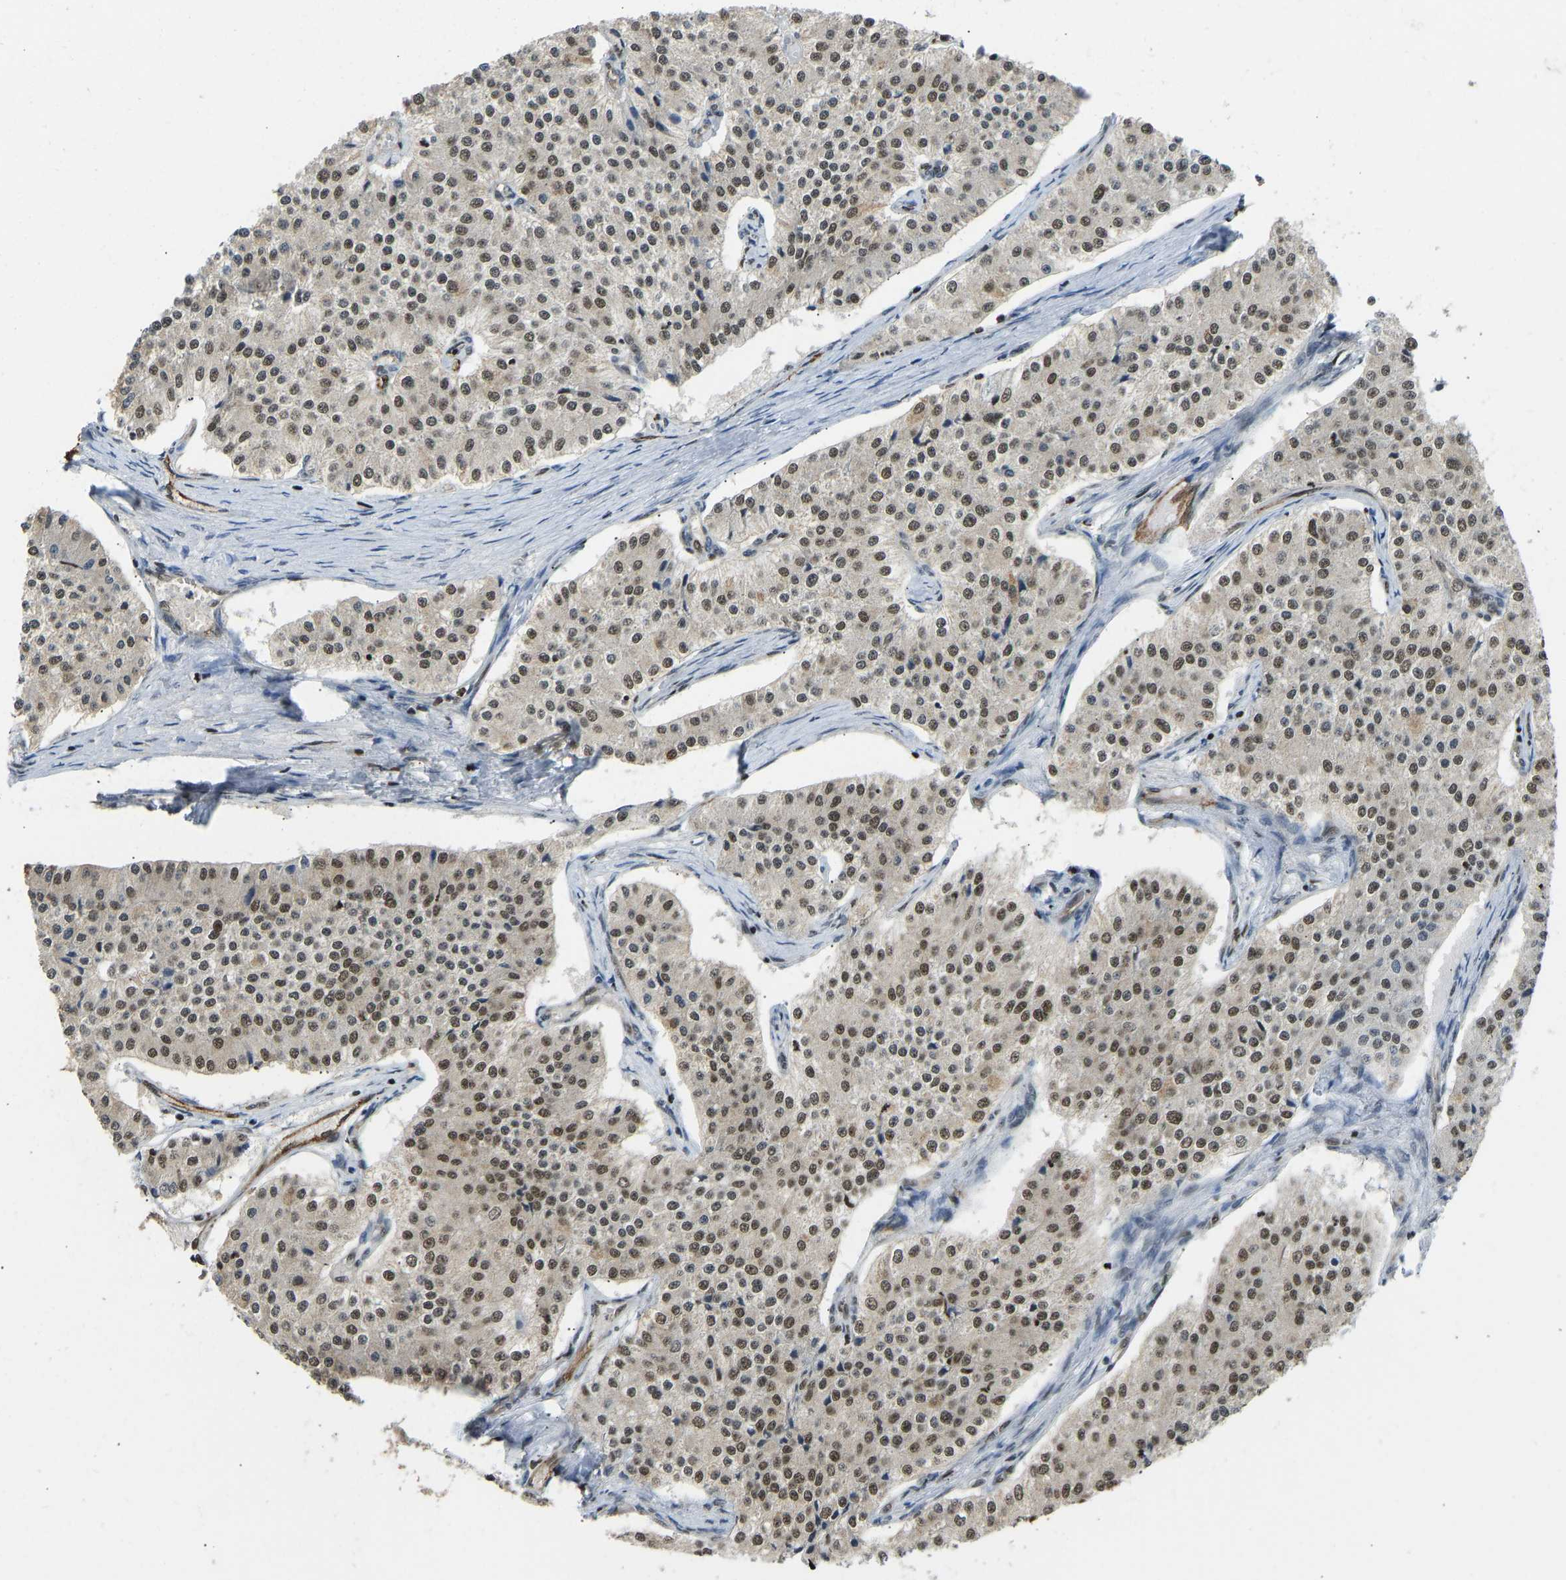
{"staining": {"intensity": "weak", "quantity": "25%-75%", "location": "cytoplasmic/membranous,nuclear"}, "tissue": "carcinoid", "cell_type": "Tumor cells", "image_type": "cancer", "snomed": [{"axis": "morphology", "description": "Carcinoid, malignant, NOS"}, {"axis": "topography", "description": "Colon"}], "caption": "An image of human carcinoid (malignant) stained for a protein demonstrates weak cytoplasmic/membranous and nuclear brown staining in tumor cells. The staining is performed using DAB (3,3'-diaminobenzidine) brown chromogen to label protein expression. The nuclei are counter-stained blue using hematoxylin.", "gene": "ZSCAN20", "patient": {"sex": "female", "age": 52}}